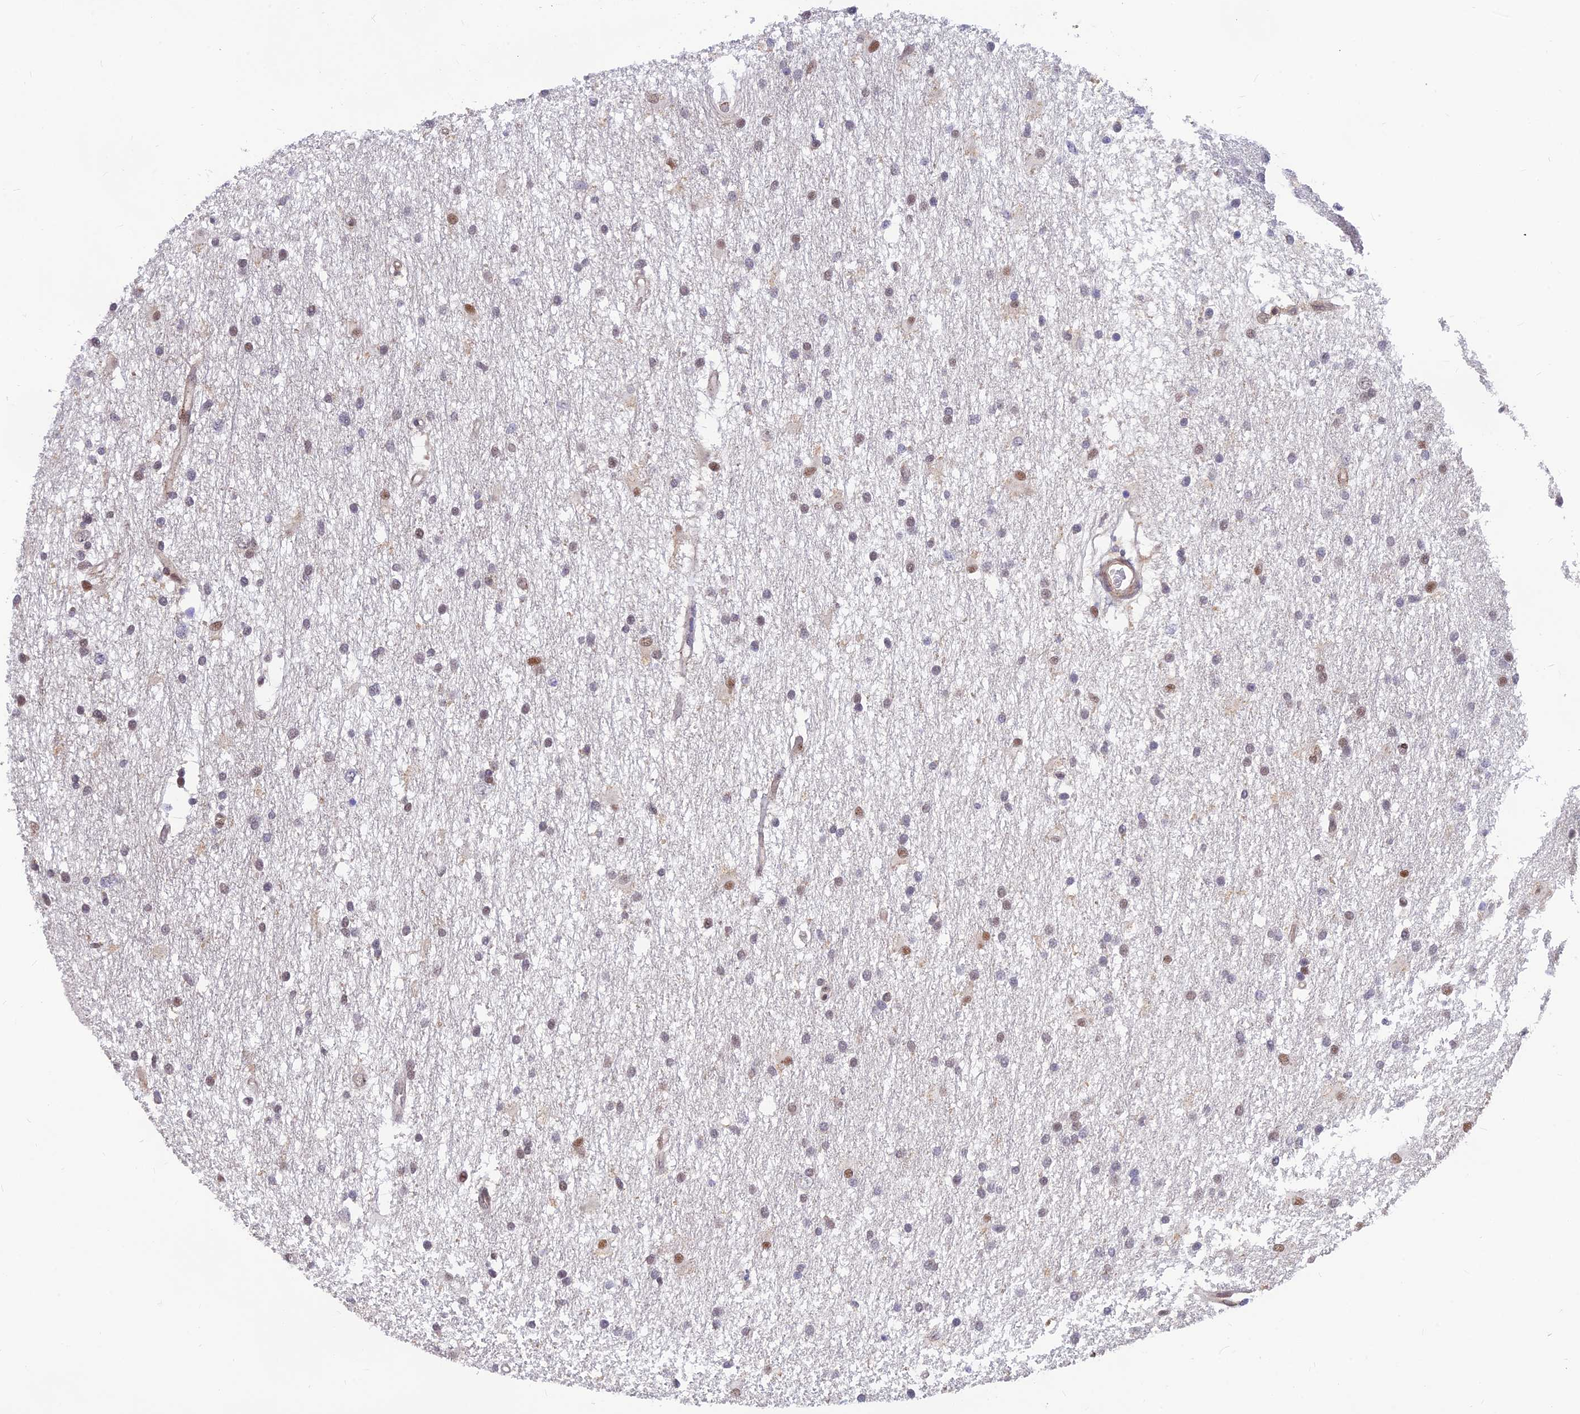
{"staining": {"intensity": "moderate", "quantity": "<25%", "location": "nuclear"}, "tissue": "glioma", "cell_type": "Tumor cells", "image_type": "cancer", "snomed": [{"axis": "morphology", "description": "Glioma, malignant, High grade"}, {"axis": "topography", "description": "Brain"}], "caption": "The histopathology image displays staining of malignant high-grade glioma, revealing moderate nuclear protein positivity (brown color) within tumor cells.", "gene": "CLK4", "patient": {"sex": "male", "age": 77}}